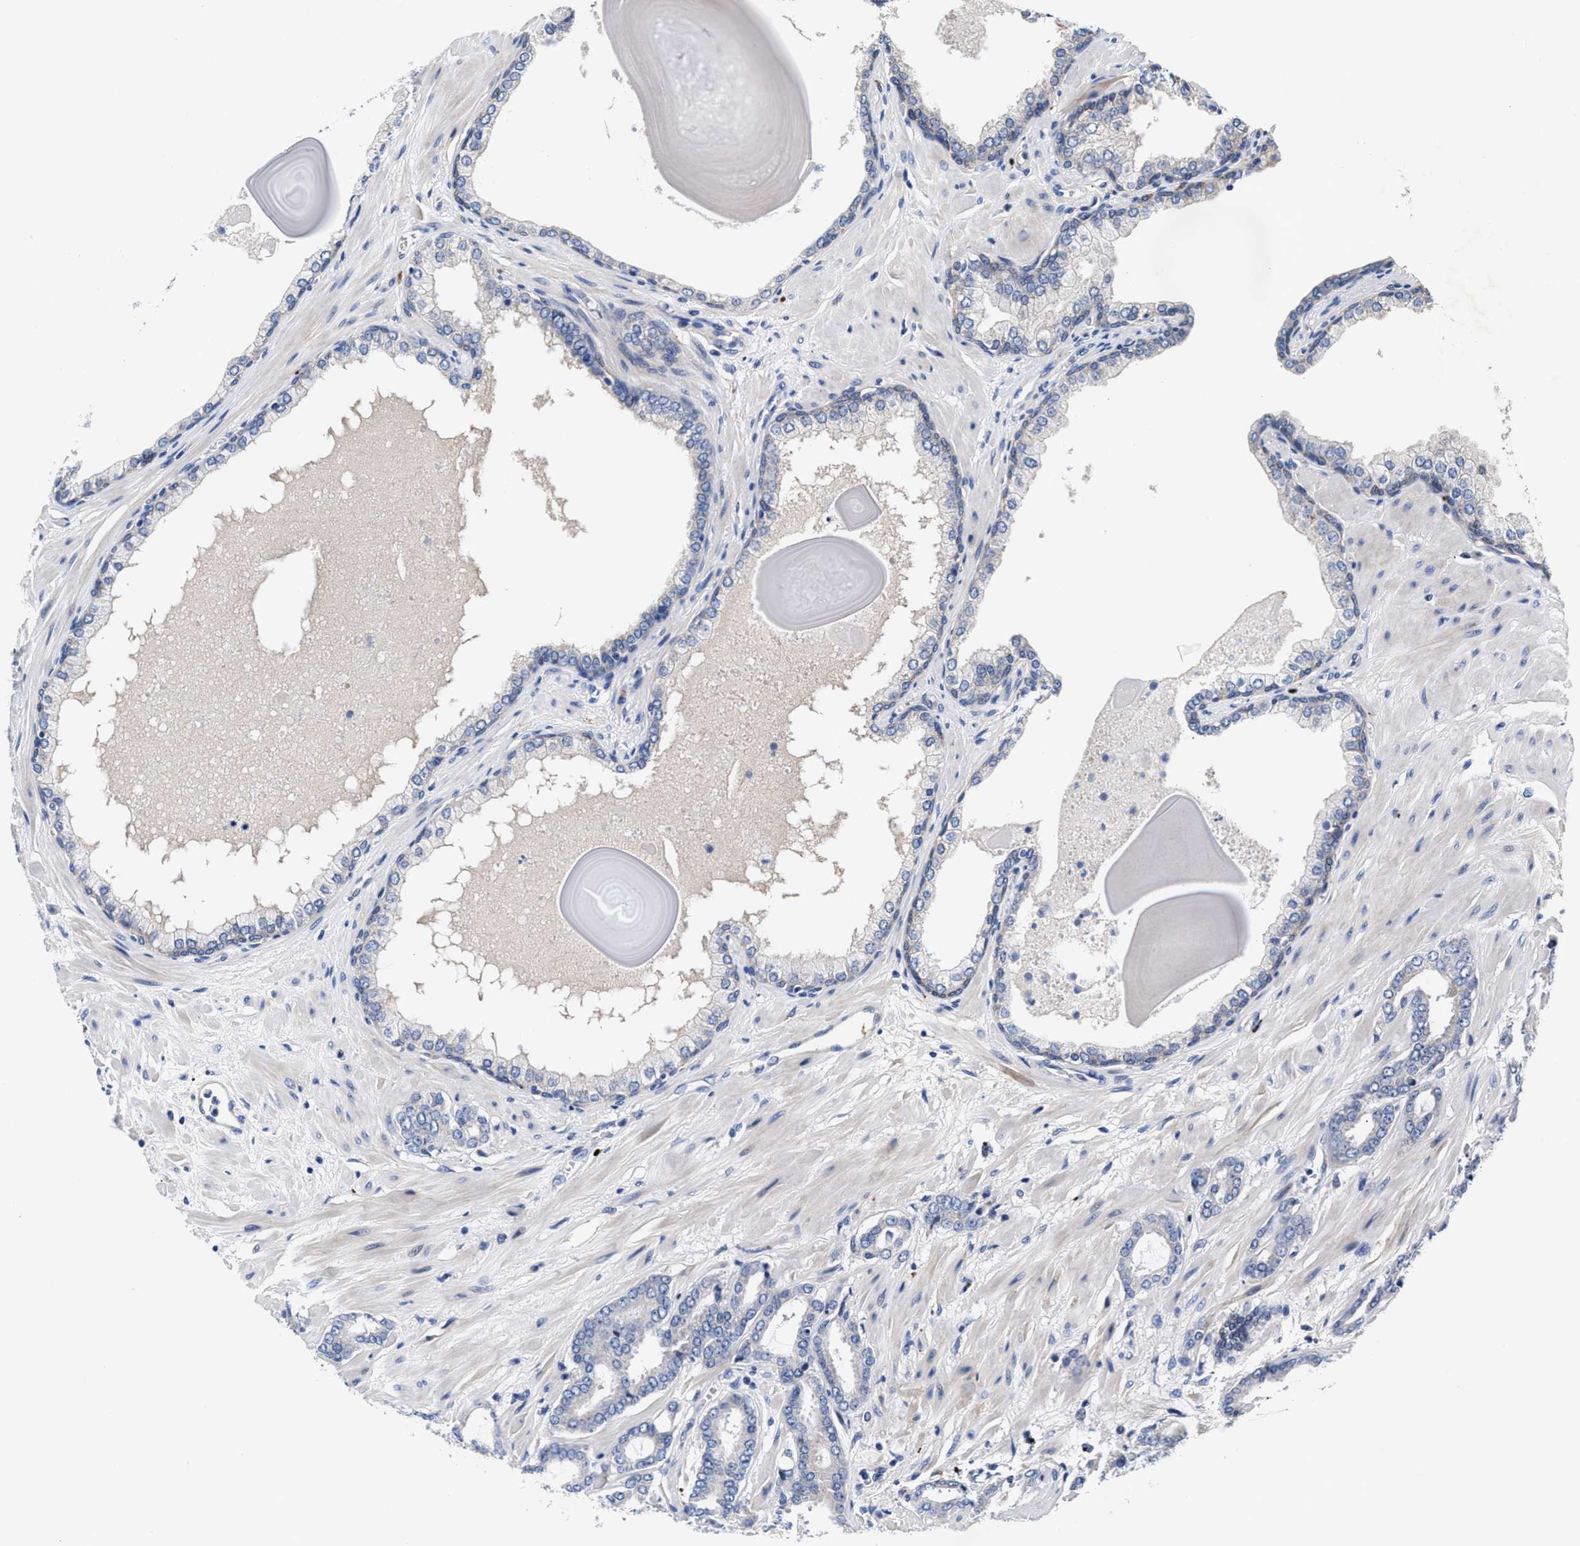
{"staining": {"intensity": "negative", "quantity": "none", "location": "none"}, "tissue": "prostate cancer", "cell_type": "Tumor cells", "image_type": "cancer", "snomed": [{"axis": "morphology", "description": "Adenocarcinoma, Low grade"}, {"axis": "topography", "description": "Prostate"}], "caption": "Immunohistochemical staining of prostate cancer shows no significant staining in tumor cells. Brightfield microscopy of immunohistochemistry (IHC) stained with DAB (3,3'-diaminobenzidine) (brown) and hematoxylin (blue), captured at high magnification.", "gene": "DHRS13", "patient": {"sex": "male", "age": 53}}